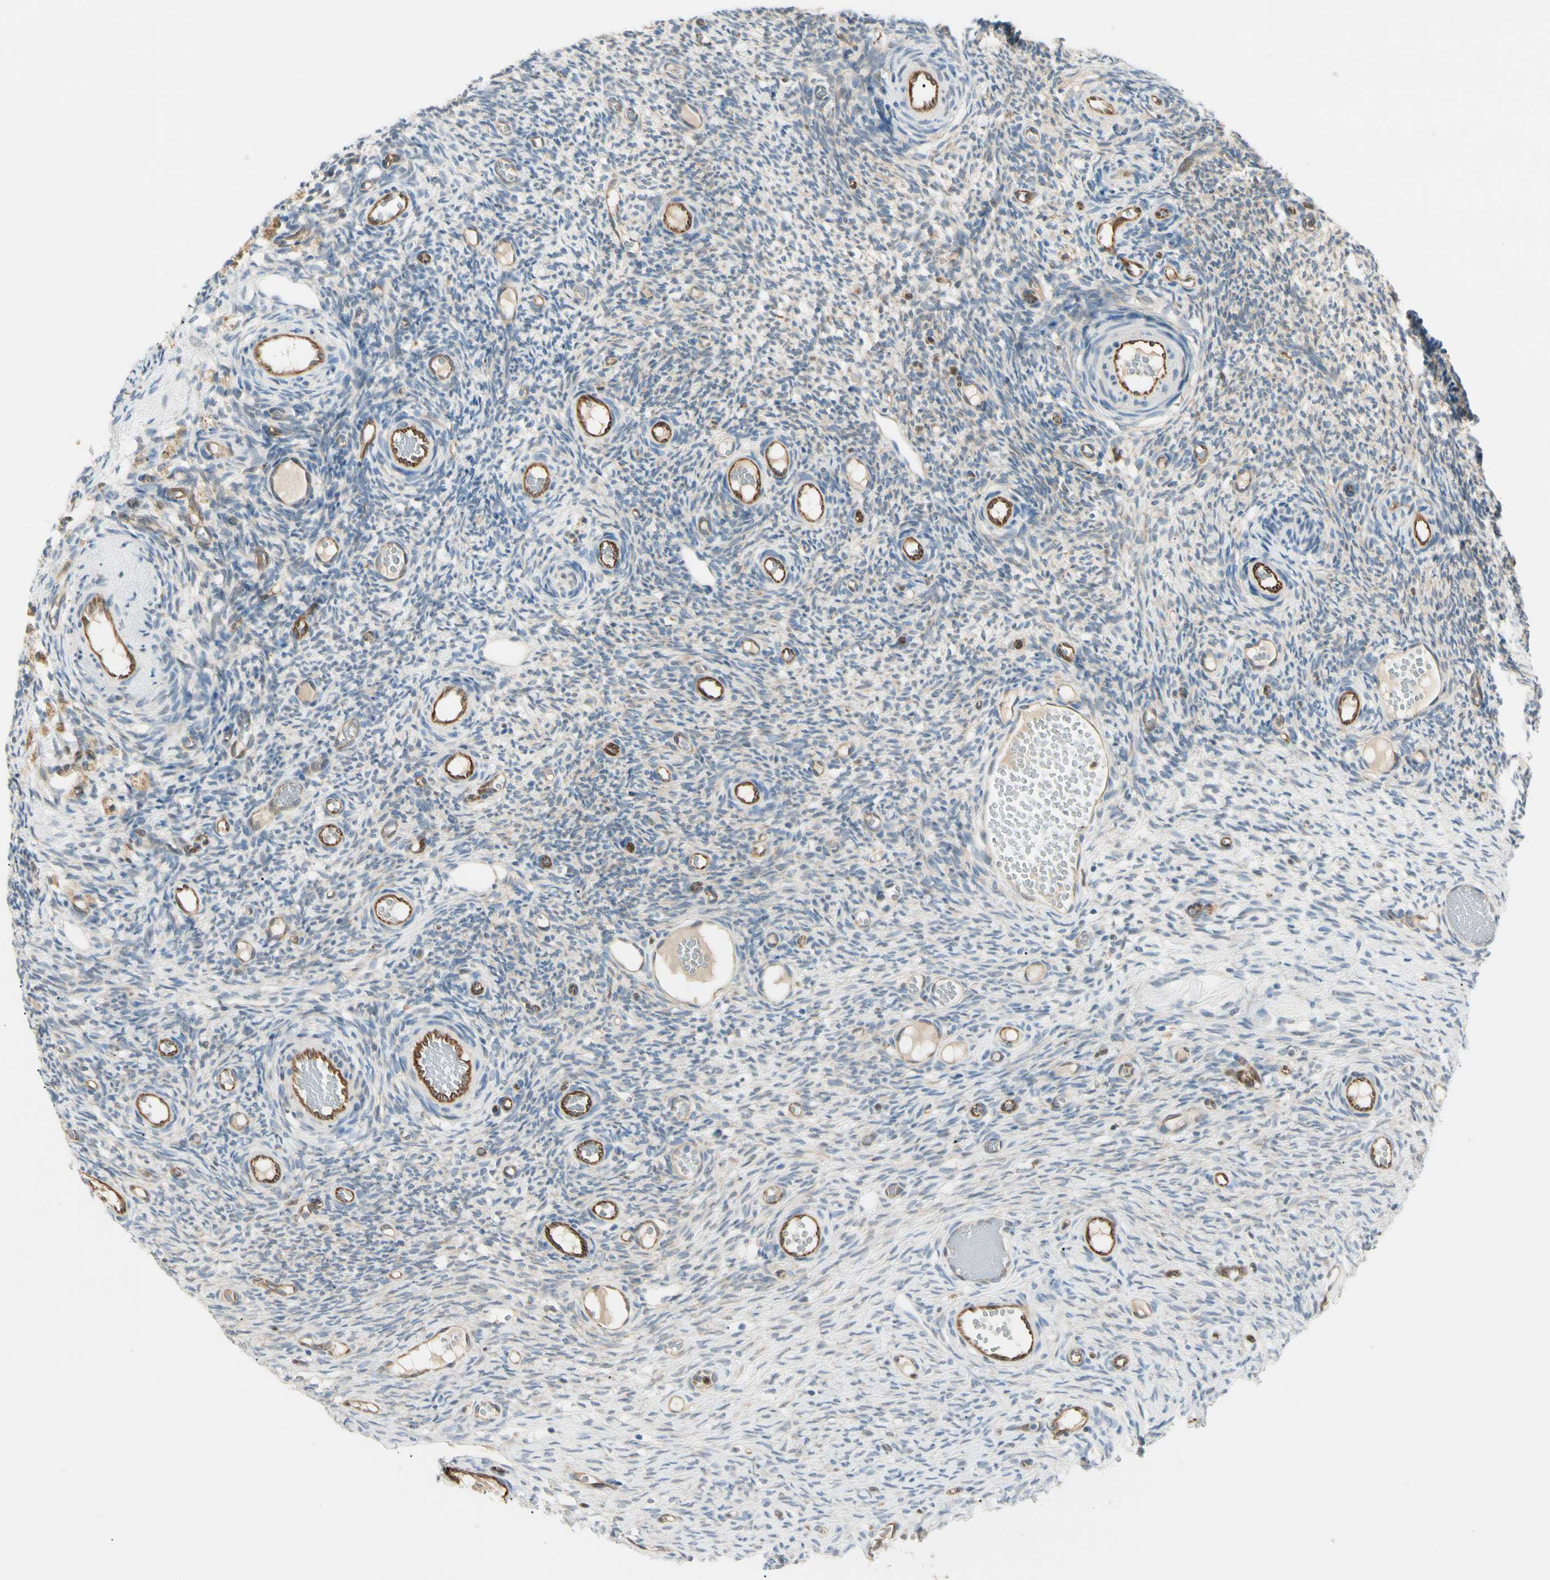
{"staining": {"intensity": "negative", "quantity": "none", "location": "none"}, "tissue": "ovary", "cell_type": "Ovarian stroma cells", "image_type": "normal", "snomed": [{"axis": "morphology", "description": "Normal tissue, NOS"}, {"axis": "topography", "description": "Ovary"}], "caption": "High power microscopy micrograph of an IHC histopathology image of benign ovary, revealing no significant positivity in ovarian stroma cells.", "gene": "LPCAT2", "patient": {"sex": "female", "age": 35}}